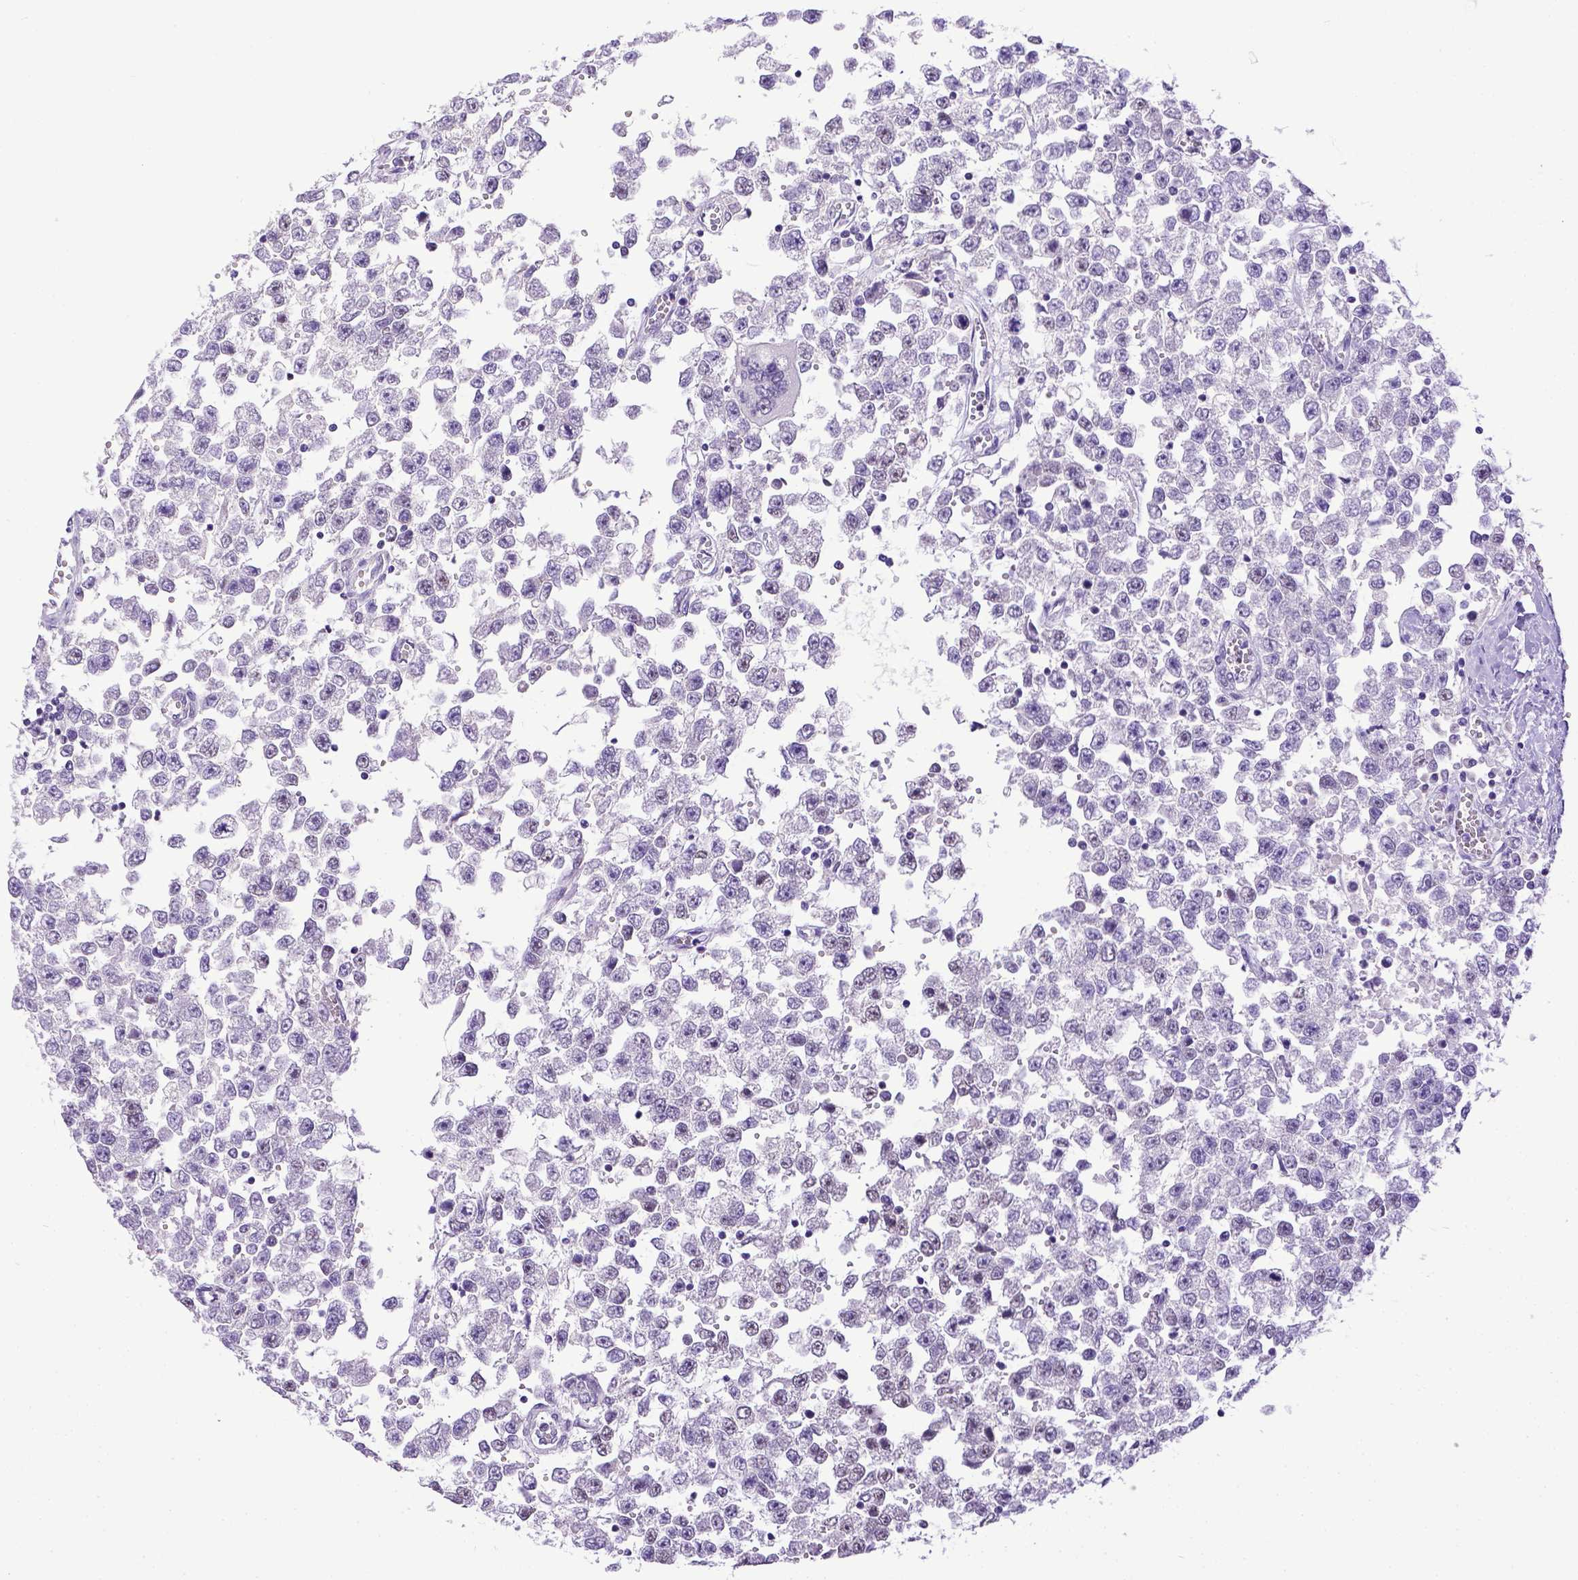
{"staining": {"intensity": "negative", "quantity": "none", "location": "none"}, "tissue": "testis cancer", "cell_type": "Tumor cells", "image_type": "cancer", "snomed": [{"axis": "morphology", "description": "Seminoma, NOS"}, {"axis": "topography", "description": "Testis"}], "caption": "Immunohistochemical staining of testis cancer shows no significant expression in tumor cells.", "gene": "ESR1", "patient": {"sex": "male", "age": 34}}